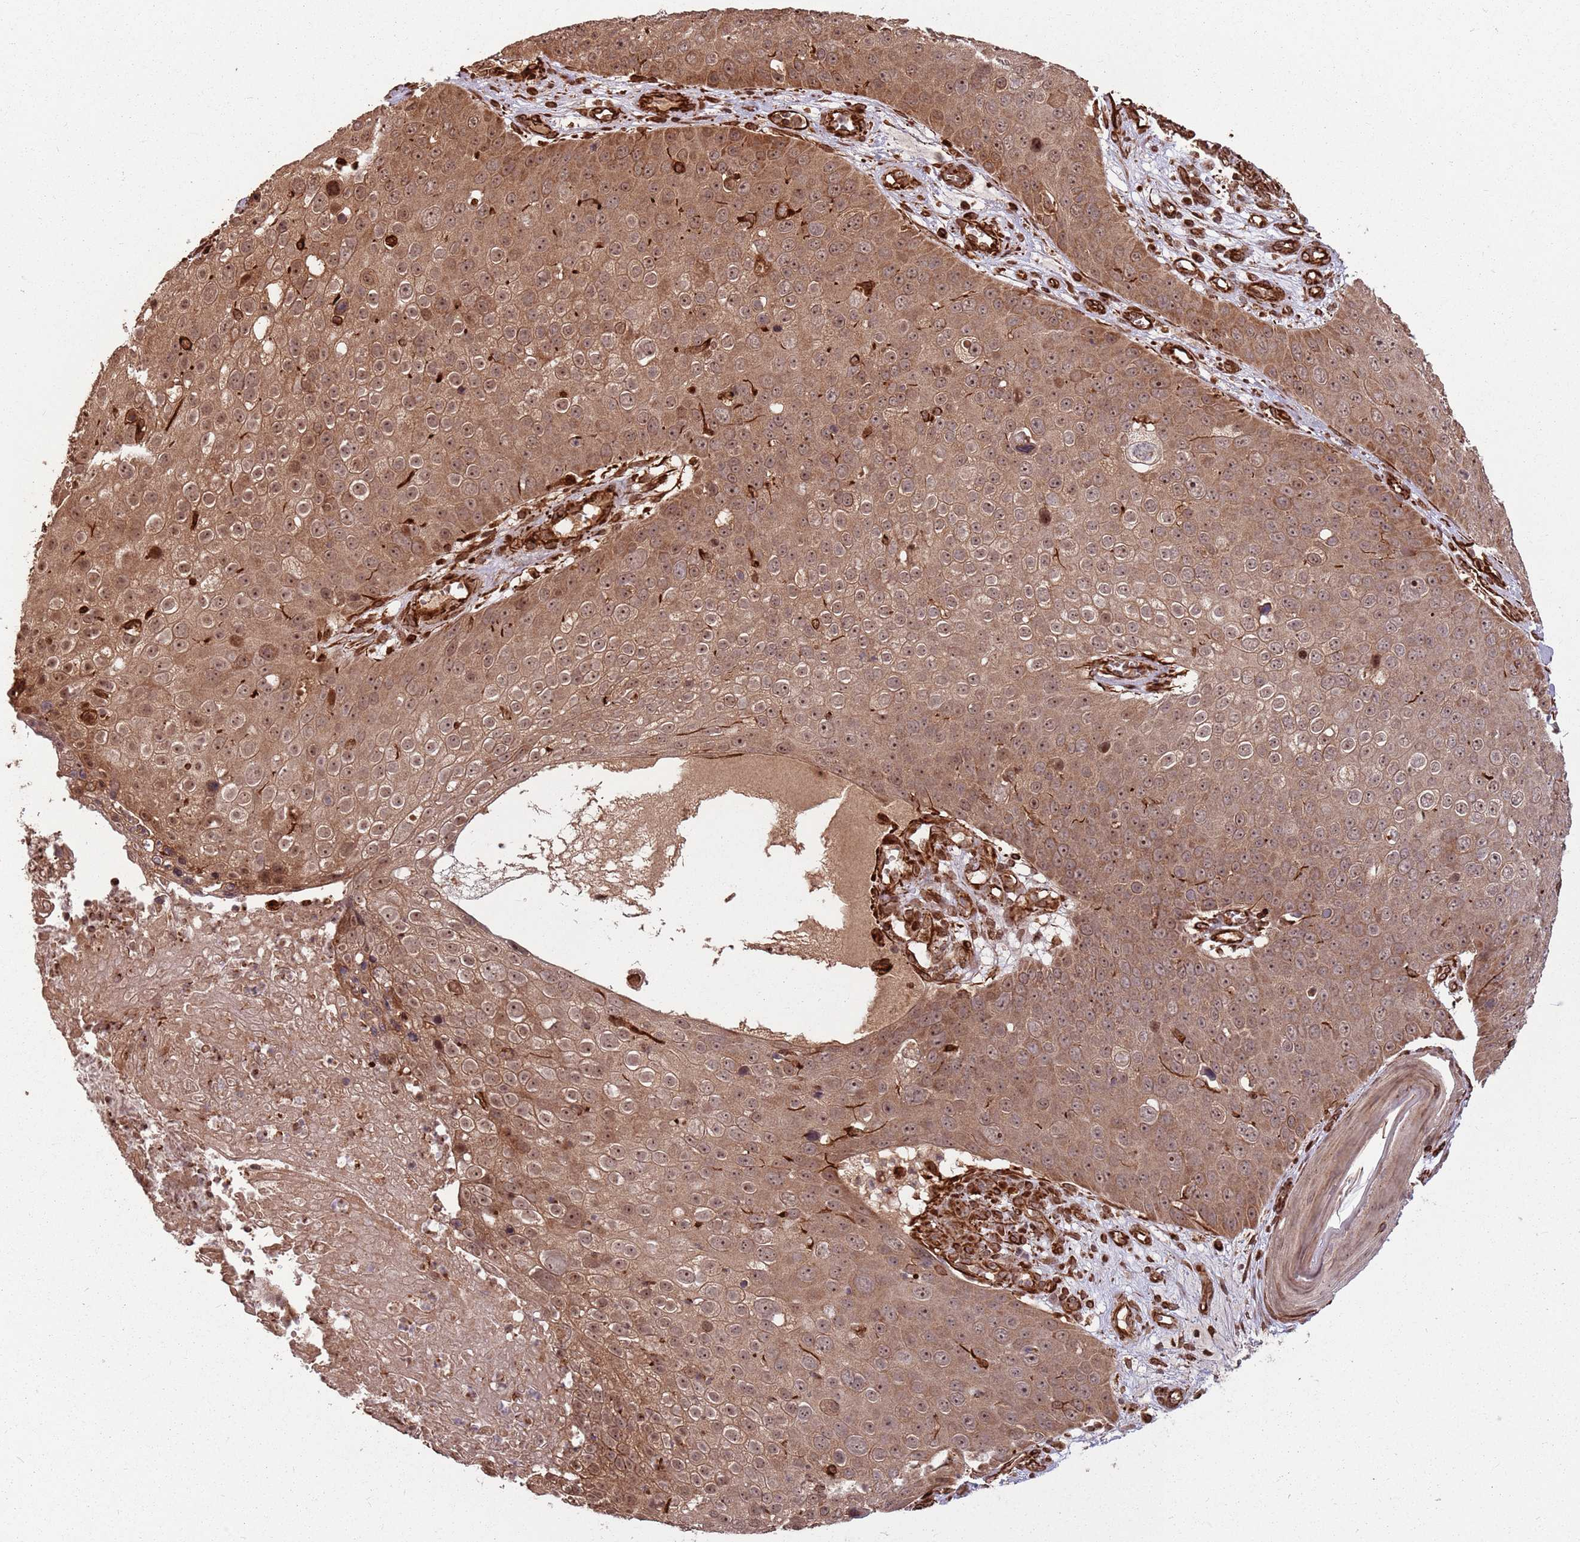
{"staining": {"intensity": "moderate", "quantity": ">75%", "location": "cytoplasmic/membranous,nuclear"}, "tissue": "skin cancer", "cell_type": "Tumor cells", "image_type": "cancer", "snomed": [{"axis": "morphology", "description": "Squamous cell carcinoma, NOS"}, {"axis": "topography", "description": "Skin"}], "caption": "Brown immunohistochemical staining in skin squamous cell carcinoma demonstrates moderate cytoplasmic/membranous and nuclear staining in about >75% of tumor cells.", "gene": "ADAMTS3", "patient": {"sex": "male", "age": 71}}